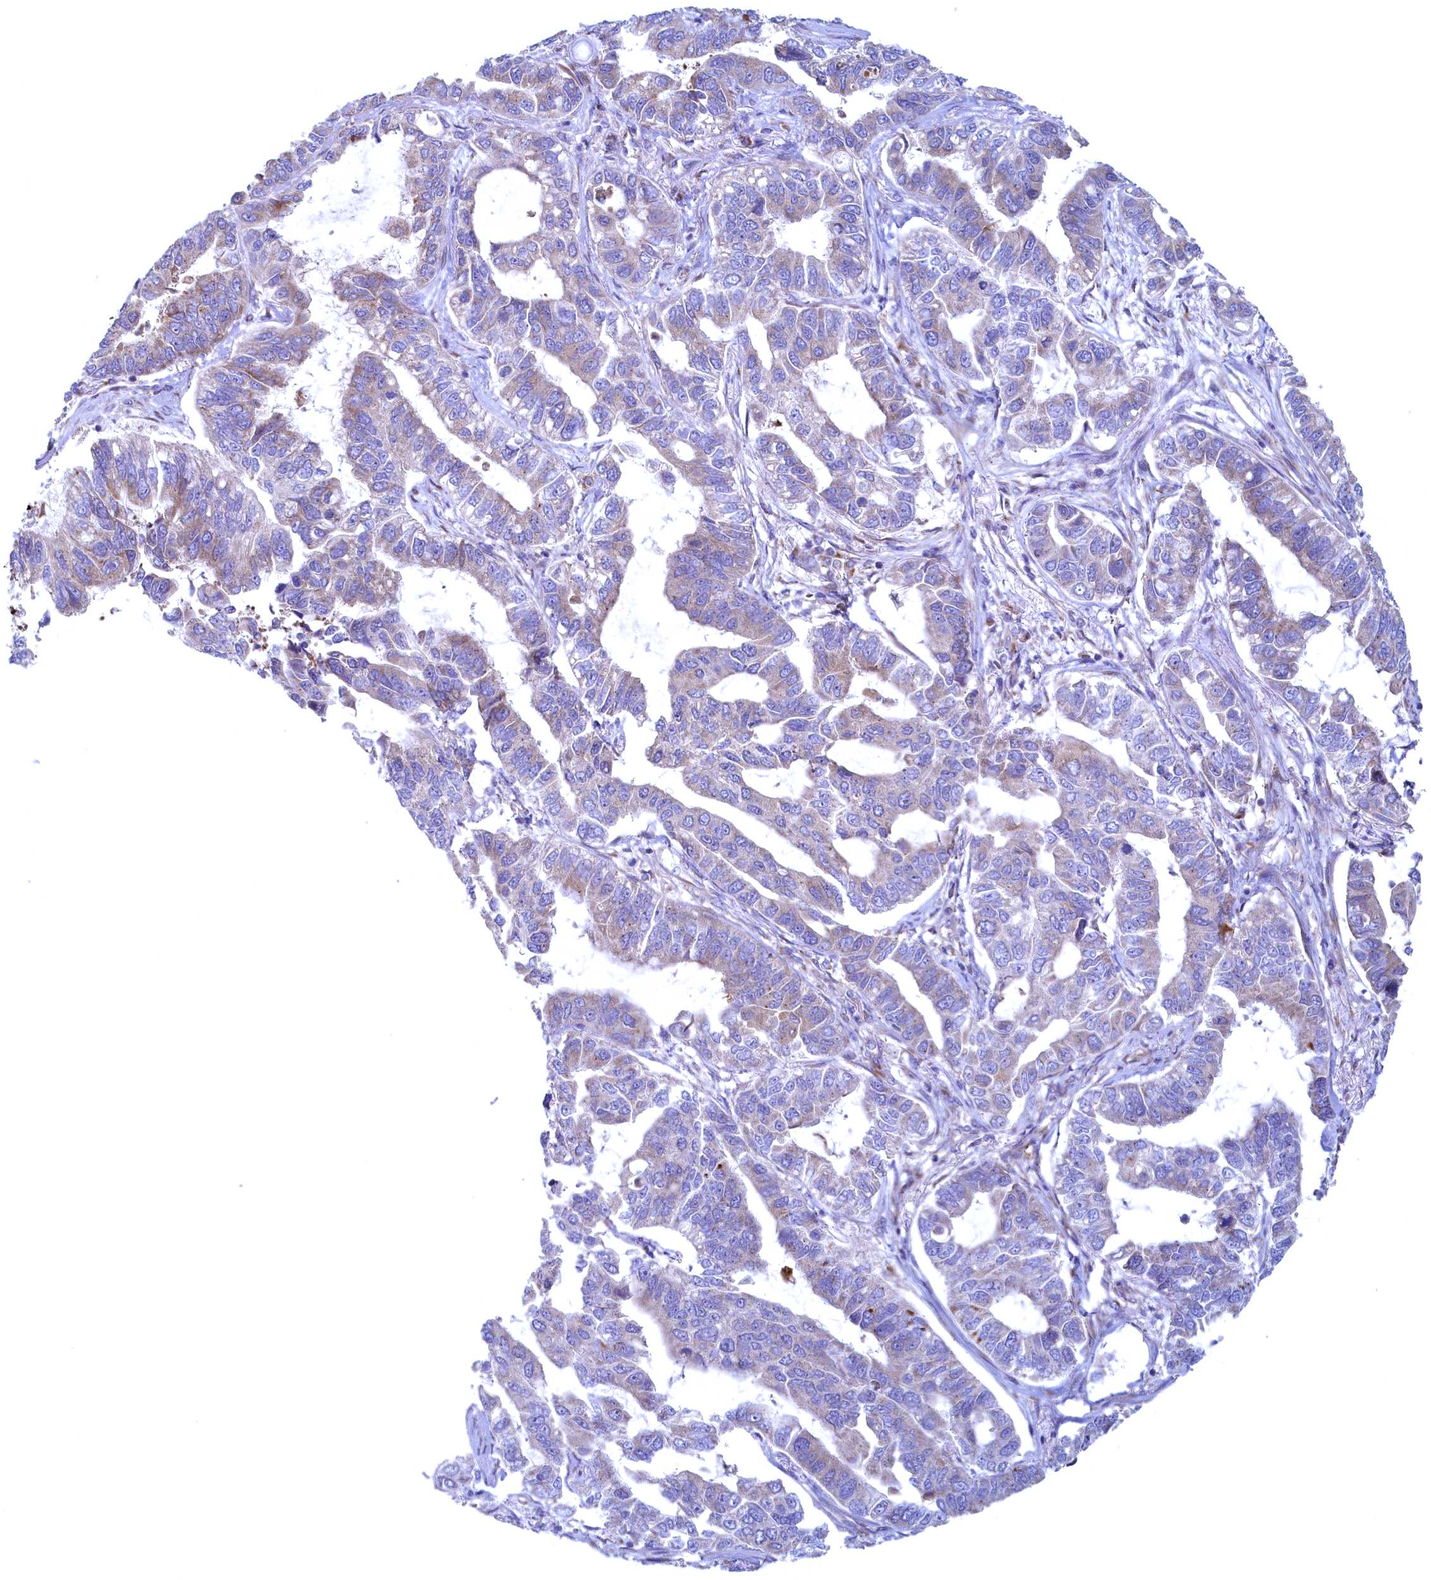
{"staining": {"intensity": "weak", "quantity": "<25%", "location": "cytoplasmic/membranous"}, "tissue": "lung cancer", "cell_type": "Tumor cells", "image_type": "cancer", "snomed": [{"axis": "morphology", "description": "Adenocarcinoma, NOS"}, {"axis": "topography", "description": "Lung"}], "caption": "Lung cancer was stained to show a protein in brown. There is no significant staining in tumor cells. (IHC, brightfield microscopy, high magnification).", "gene": "MTFMT", "patient": {"sex": "male", "age": 64}}